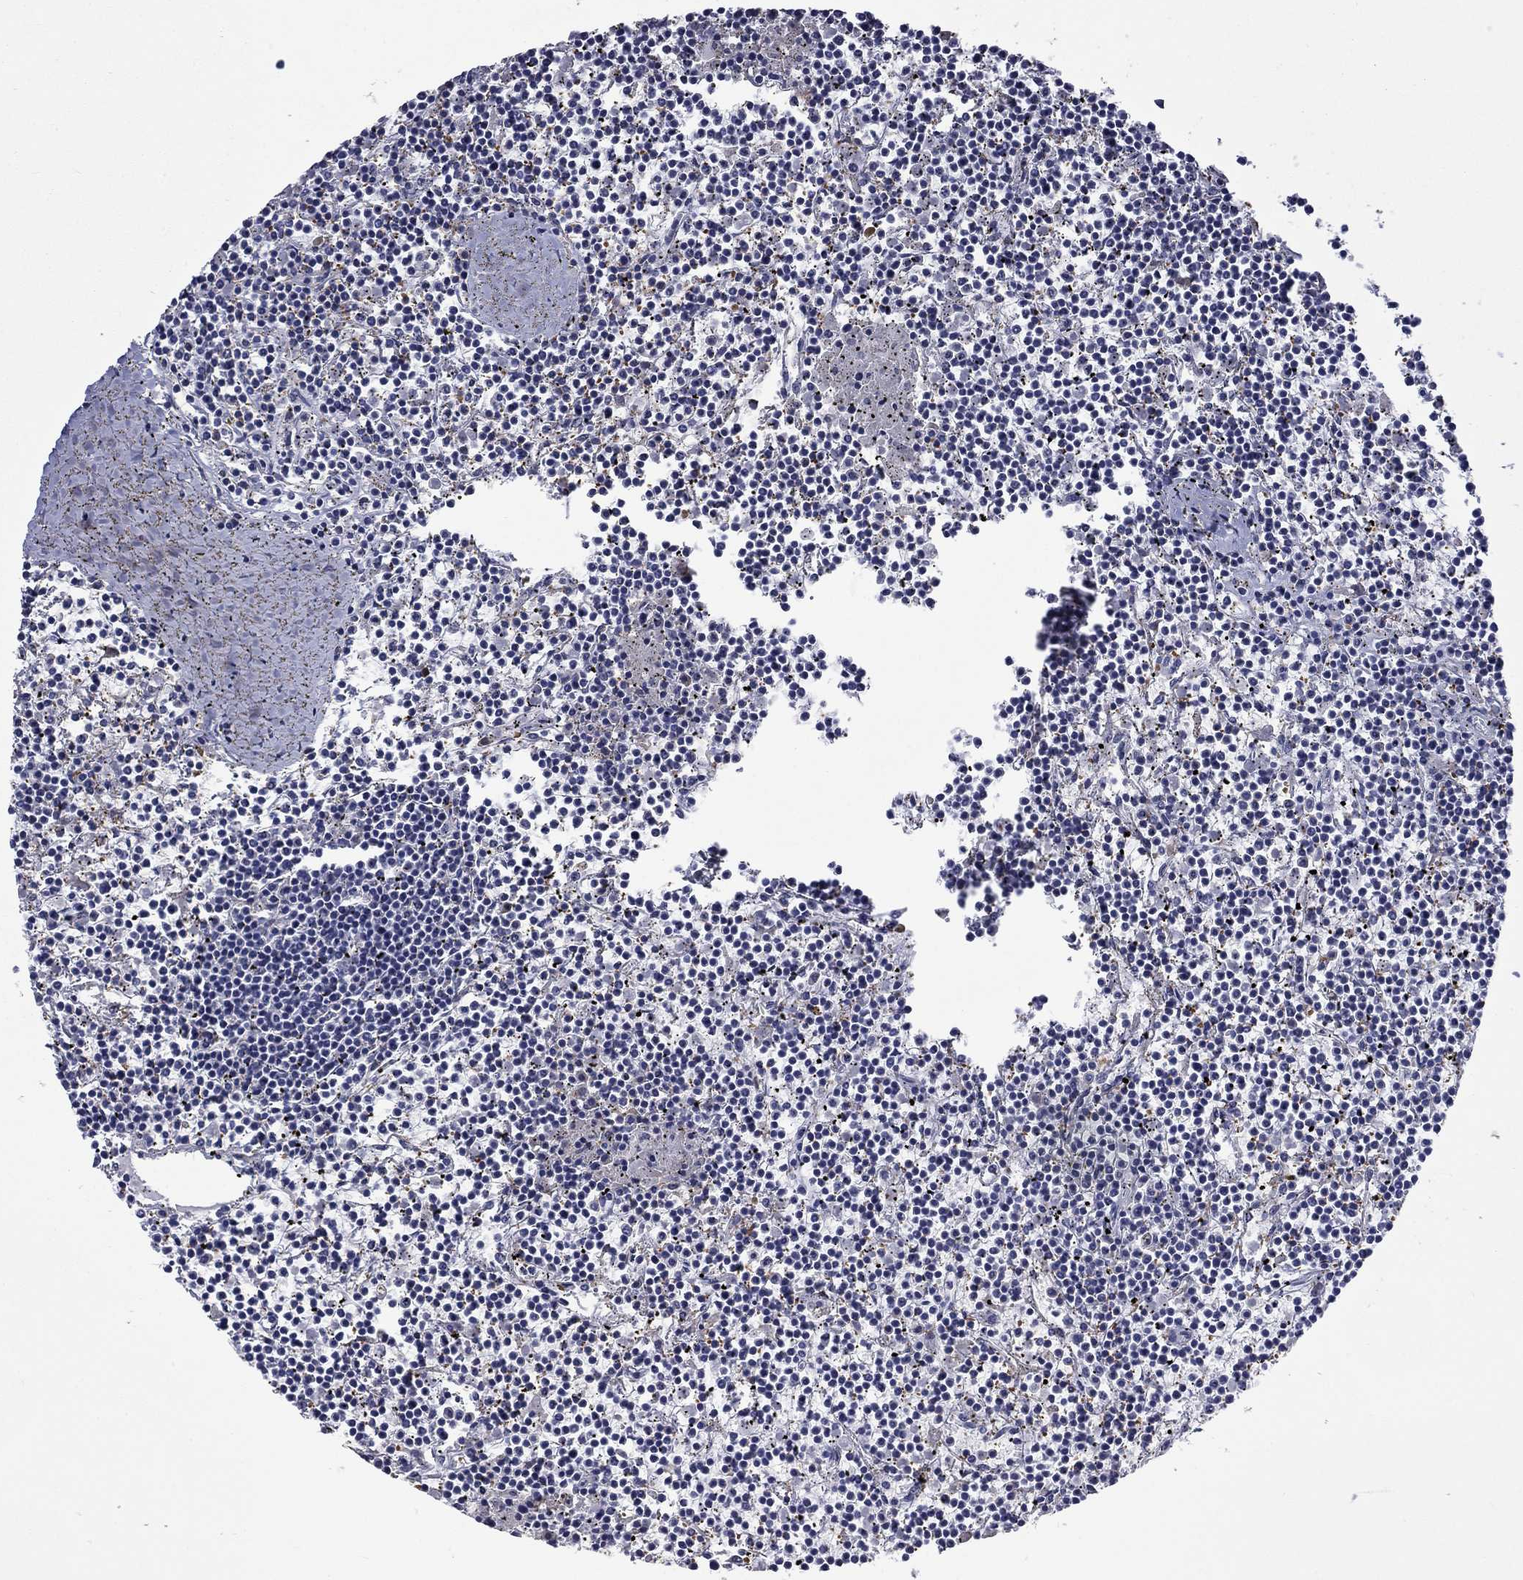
{"staining": {"intensity": "negative", "quantity": "none", "location": "none"}, "tissue": "lymphoma", "cell_type": "Tumor cells", "image_type": "cancer", "snomed": [{"axis": "morphology", "description": "Malignant lymphoma, non-Hodgkin's type, Low grade"}, {"axis": "topography", "description": "Spleen"}], "caption": "High power microscopy photomicrograph of an immunohistochemistry (IHC) histopathology image of low-grade malignant lymphoma, non-Hodgkin's type, revealing no significant positivity in tumor cells.", "gene": "PLEK", "patient": {"sex": "female", "age": 19}}